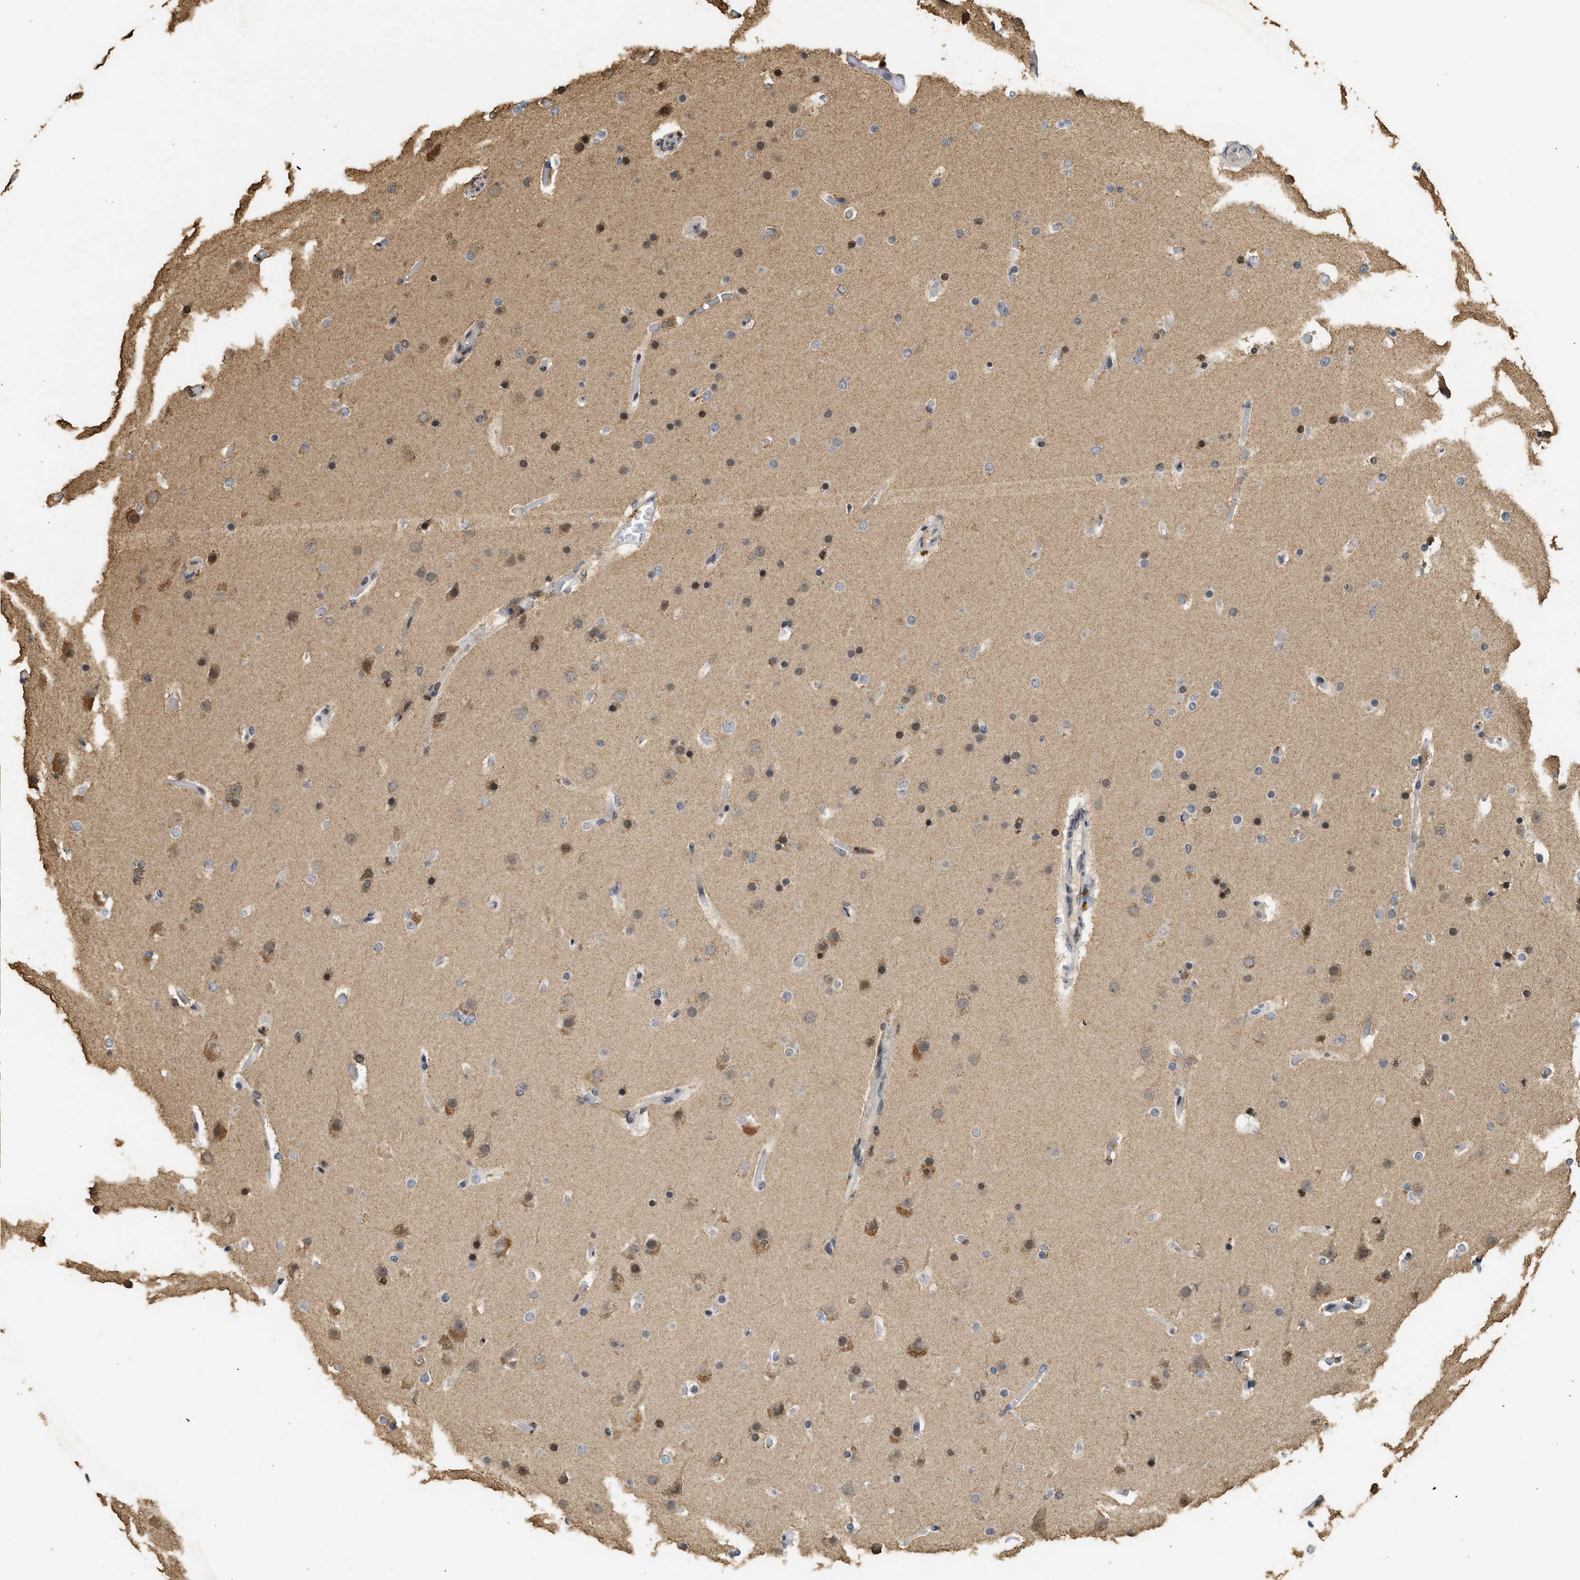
{"staining": {"intensity": "moderate", "quantity": "25%-75%", "location": "cytoplasmic/membranous,nuclear"}, "tissue": "glioma", "cell_type": "Tumor cells", "image_type": "cancer", "snomed": [{"axis": "morphology", "description": "Glioma, malignant, High grade"}, {"axis": "topography", "description": "Cerebral cortex"}], "caption": "Protein staining of glioma tissue shows moderate cytoplasmic/membranous and nuclear expression in approximately 25%-75% of tumor cells. Using DAB (brown) and hematoxylin (blue) stains, captured at high magnification using brightfield microscopy.", "gene": "ENSG00000142539", "patient": {"sex": "female", "age": 36}}